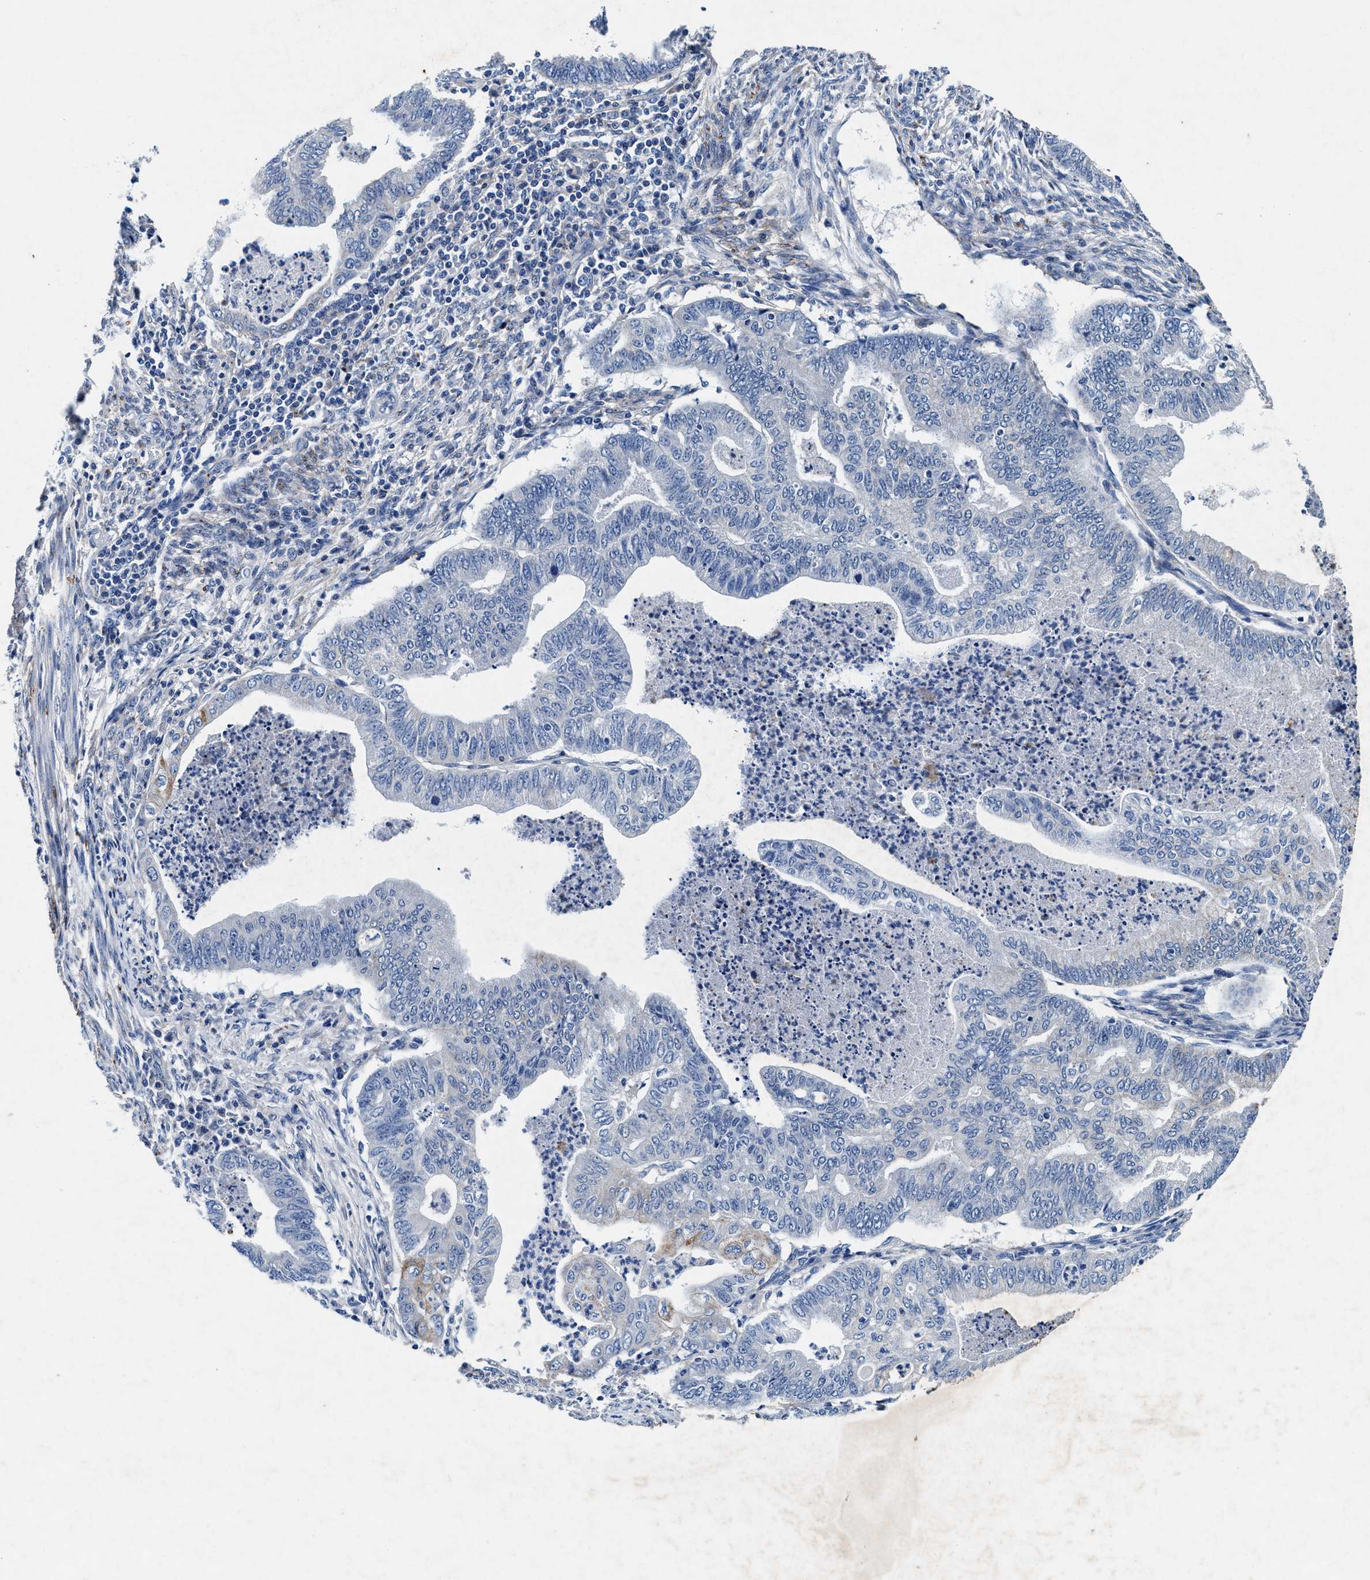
{"staining": {"intensity": "negative", "quantity": "none", "location": "none"}, "tissue": "endometrial cancer", "cell_type": "Tumor cells", "image_type": "cancer", "snomed": [{"axis": "morphology", "description": "Polyp, NOS"}, {"axis": "morphology", "description": "Adenocarcinoma, NOS"}, {"axis": "morphology", "description": "Adenoma, NOS"}, {"axis": "topography", "description": "Endometrium"}], "caption": "Immunohistochemical staining of human endometrial adenoma demonstrates no significant positivity in tumor cells.", "gene": "SLC8A1", "patient": {"sex": "female", "age": 79}}